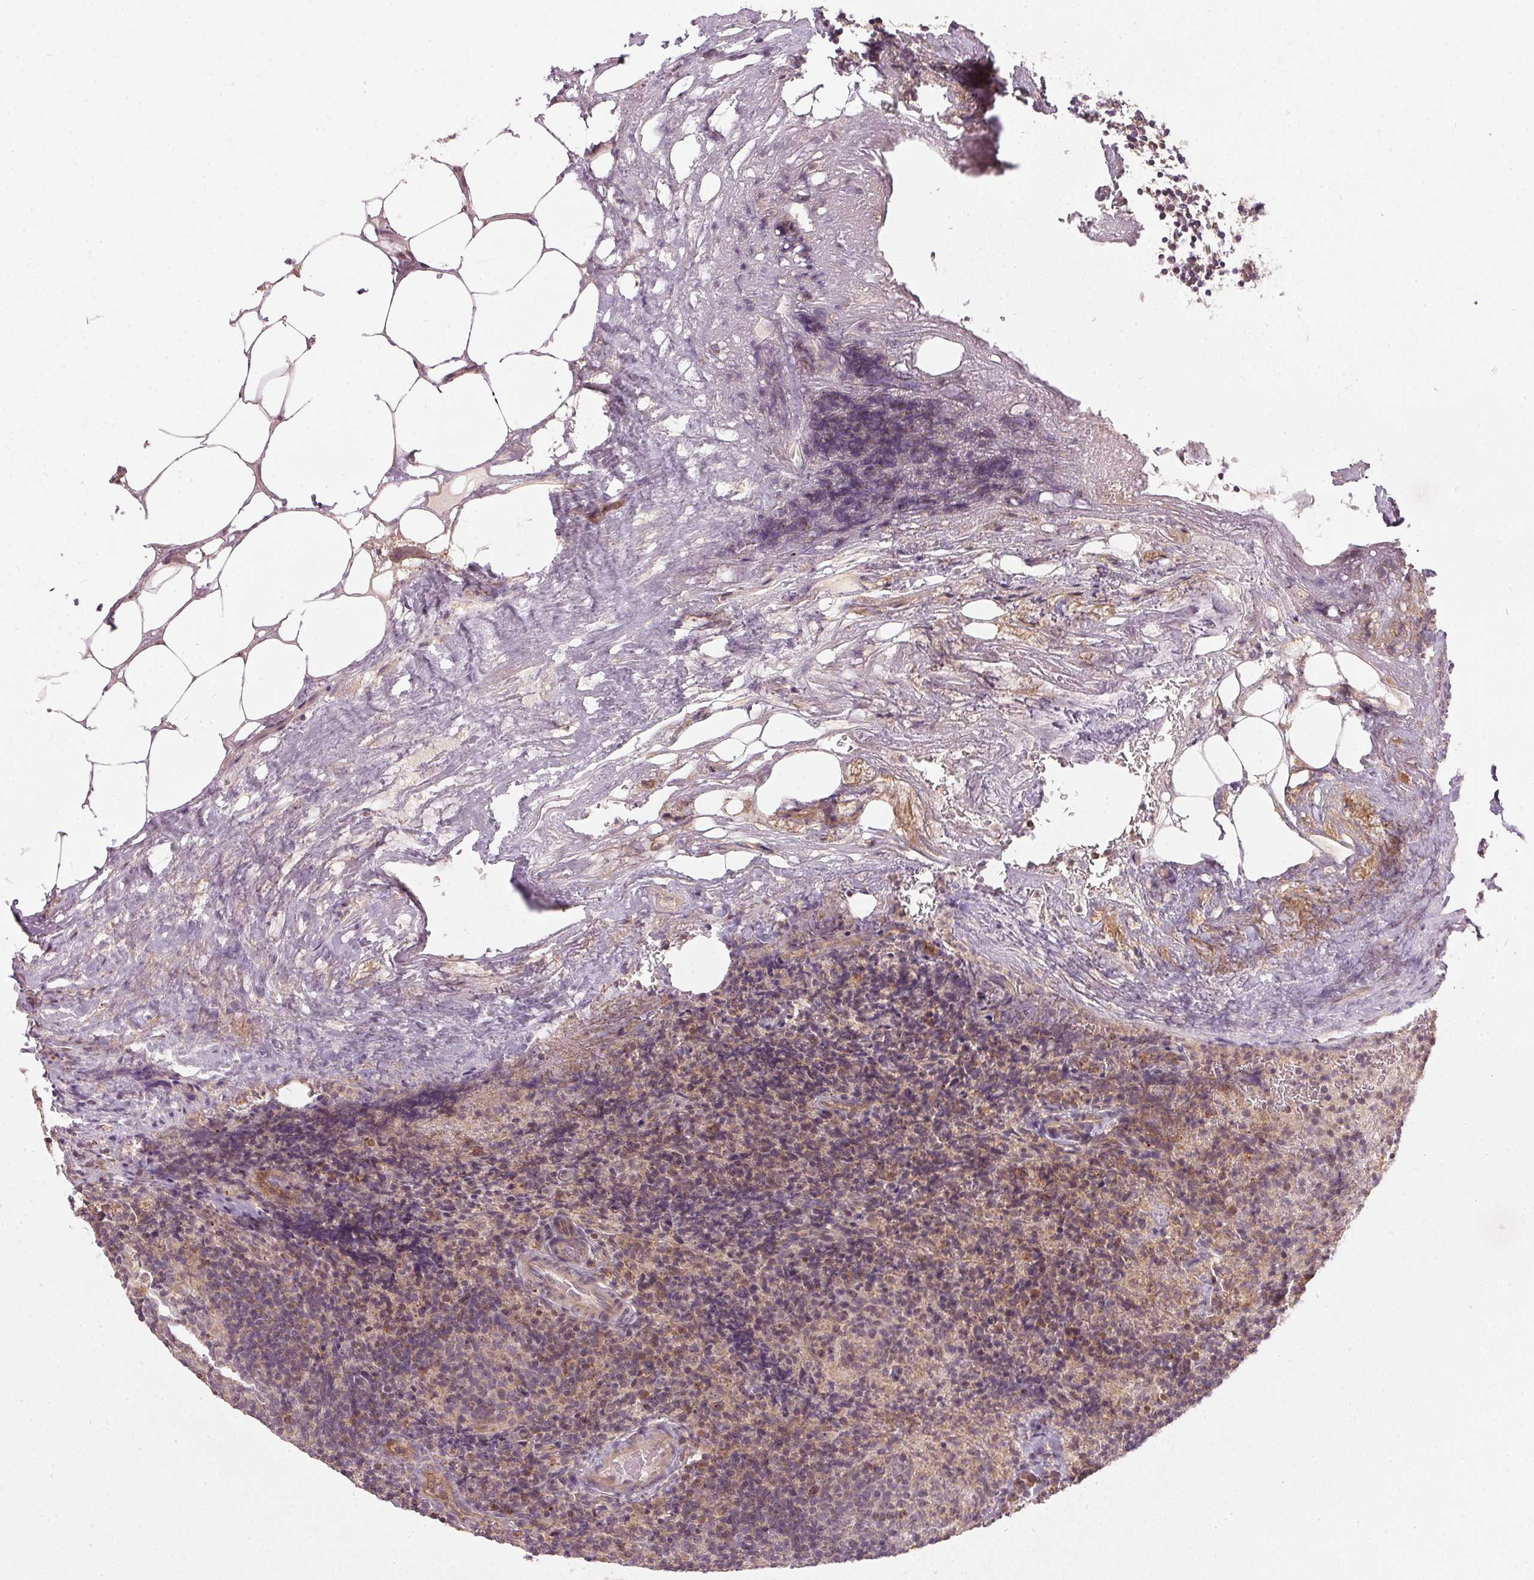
{"staining": {"intensity": "negative", "quantity": "none", "location": "none"}, "tissue": "lymph node", "cell_type": "Germinal center cells", "image_type": "normal", "snomed": [{"axis": "morphology", "description": "Normal tissue, NOS"}, {"axis": "topography", "description": "Lymph node"}], "caption": "A micrograph of lymph node stained for a protein reveals no brown staining in germinal center cells. (Stains: DAB (3,3'-diaminobenzidine) IHC with hematoxylin counter stain, Microscopy: brightfield microscopy at high magnification).", "gene": "NADK2", "patient": {"sex": "male", "age": 67}}